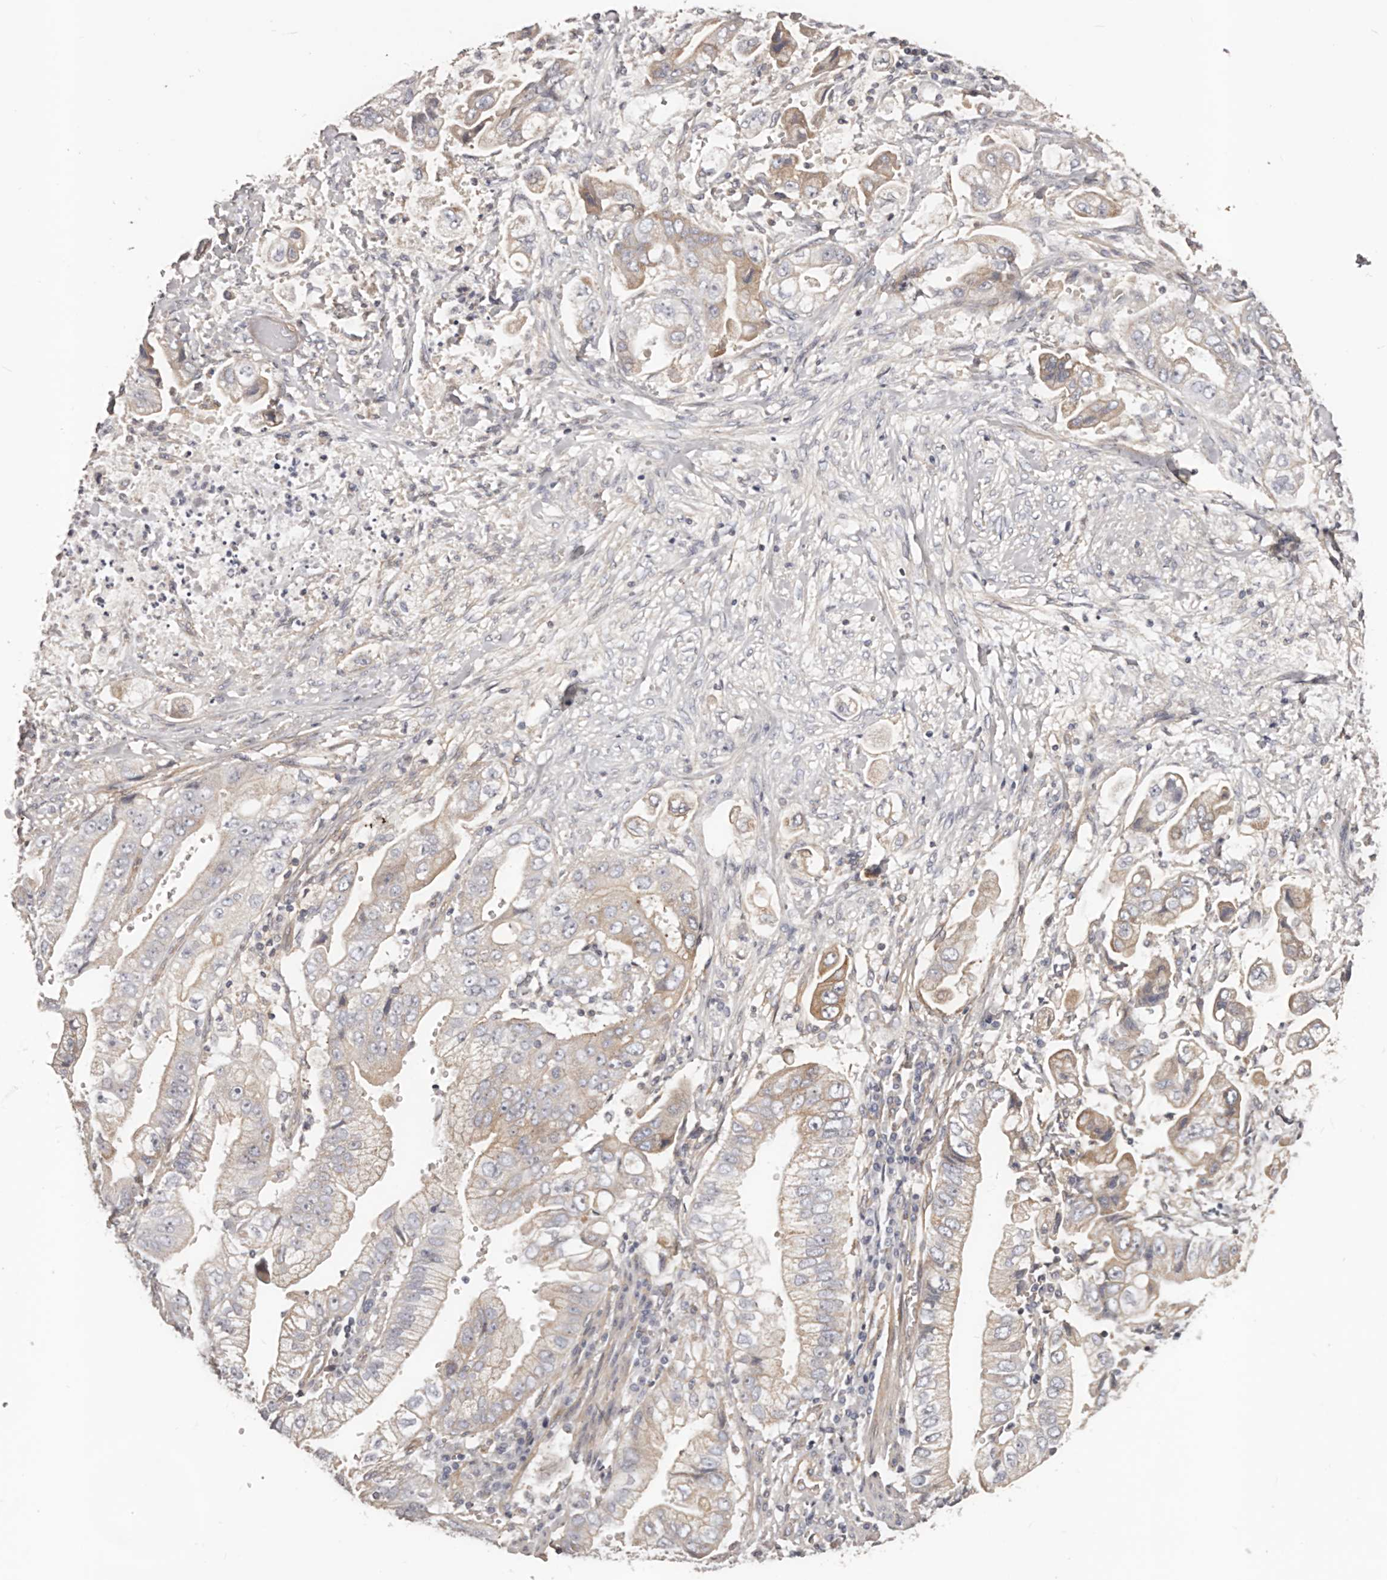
{"staining": {"intensity": "weak", "quantity": "25%-75%", "location": "cytoplasmic/membranous"}, "tissue": "stomach cancer", "cell_type": "Tumor cells", "image_type": "cancer", "snomed": [{"axis": "morphology", "description": "Adenocarcinoma, NOS"}, {"axis": "topography", "description": "Stomach"}], "caption": "An image of stomach cancer (adenocarcinoma) stained for a protein exhibits weak cytoplasmic/membranous brown staining in tumor cells. The staining is performed using DAB brown chromogen to label protein expression. The nuclei are counter-stained blue using hematoxylin.", "gene": "DMRT2", "patient": {"sex": "male", "age": 62}}